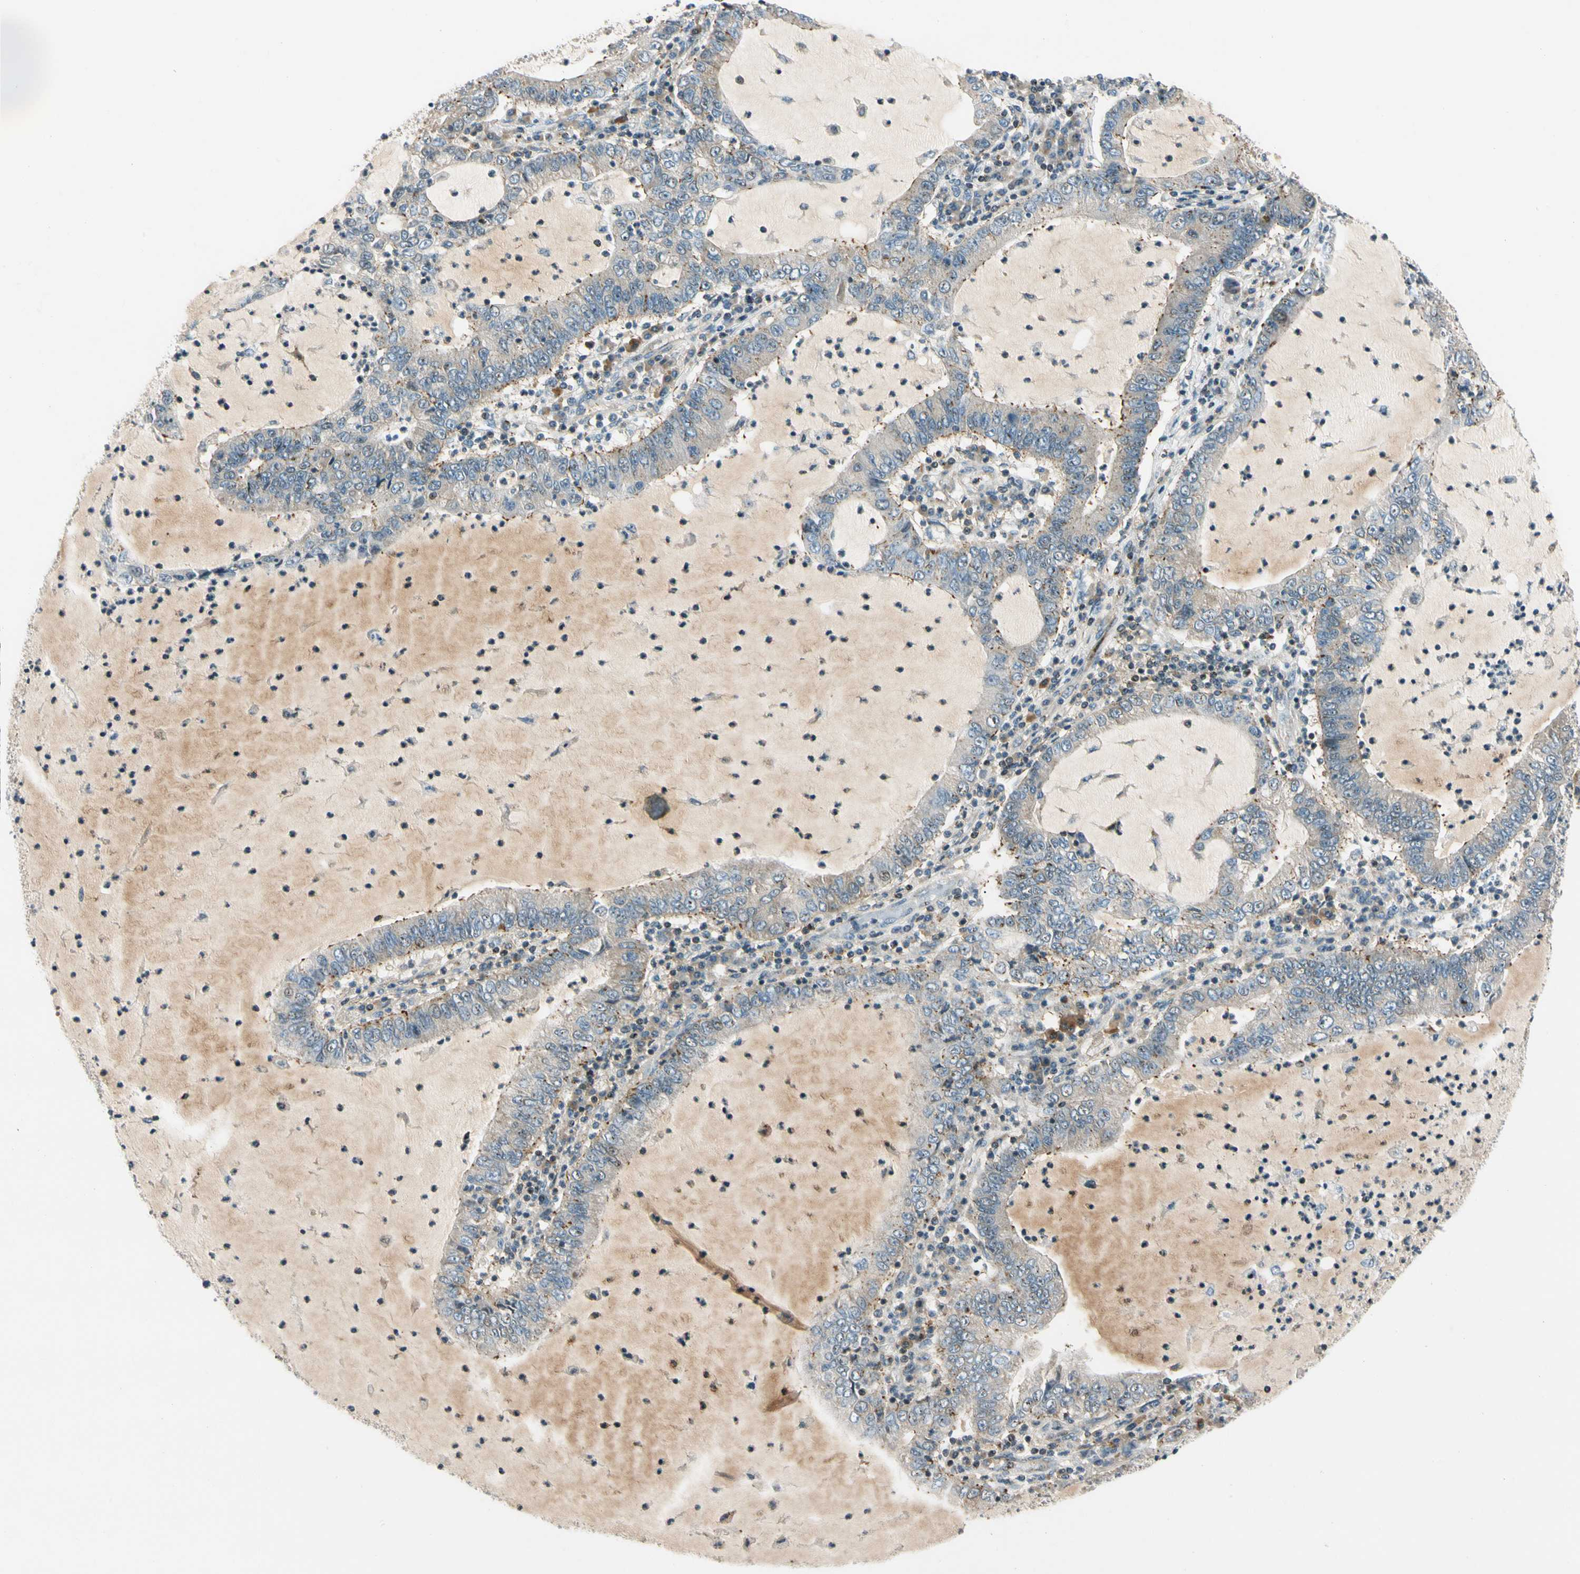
{"staining": {"intensity": "negative", "quantity": "none", "location": "none"}, "tissue": "lung cancer", "cell_type": "Tumor cells", "image_type": "cancer", "snomed": [{"axis": "morphology", "description": "Adenocarcinoma, NOS"}, {"axis": "topography", "description": "Lung"}], "caption": "Immunohistochemistry histopathology image of neoplastic tissue: human lung cancer (adenocarcinoma) stained with DAB reveals no significant protein positivity in tumor cells. (DAB (3,3'-diaminobenzidine) immunohistochemistry (IHC) visualized using brightfield microscopy, high magnification).", "gene": "CDH6", "patient": {"sex": "female", "age": 51}}